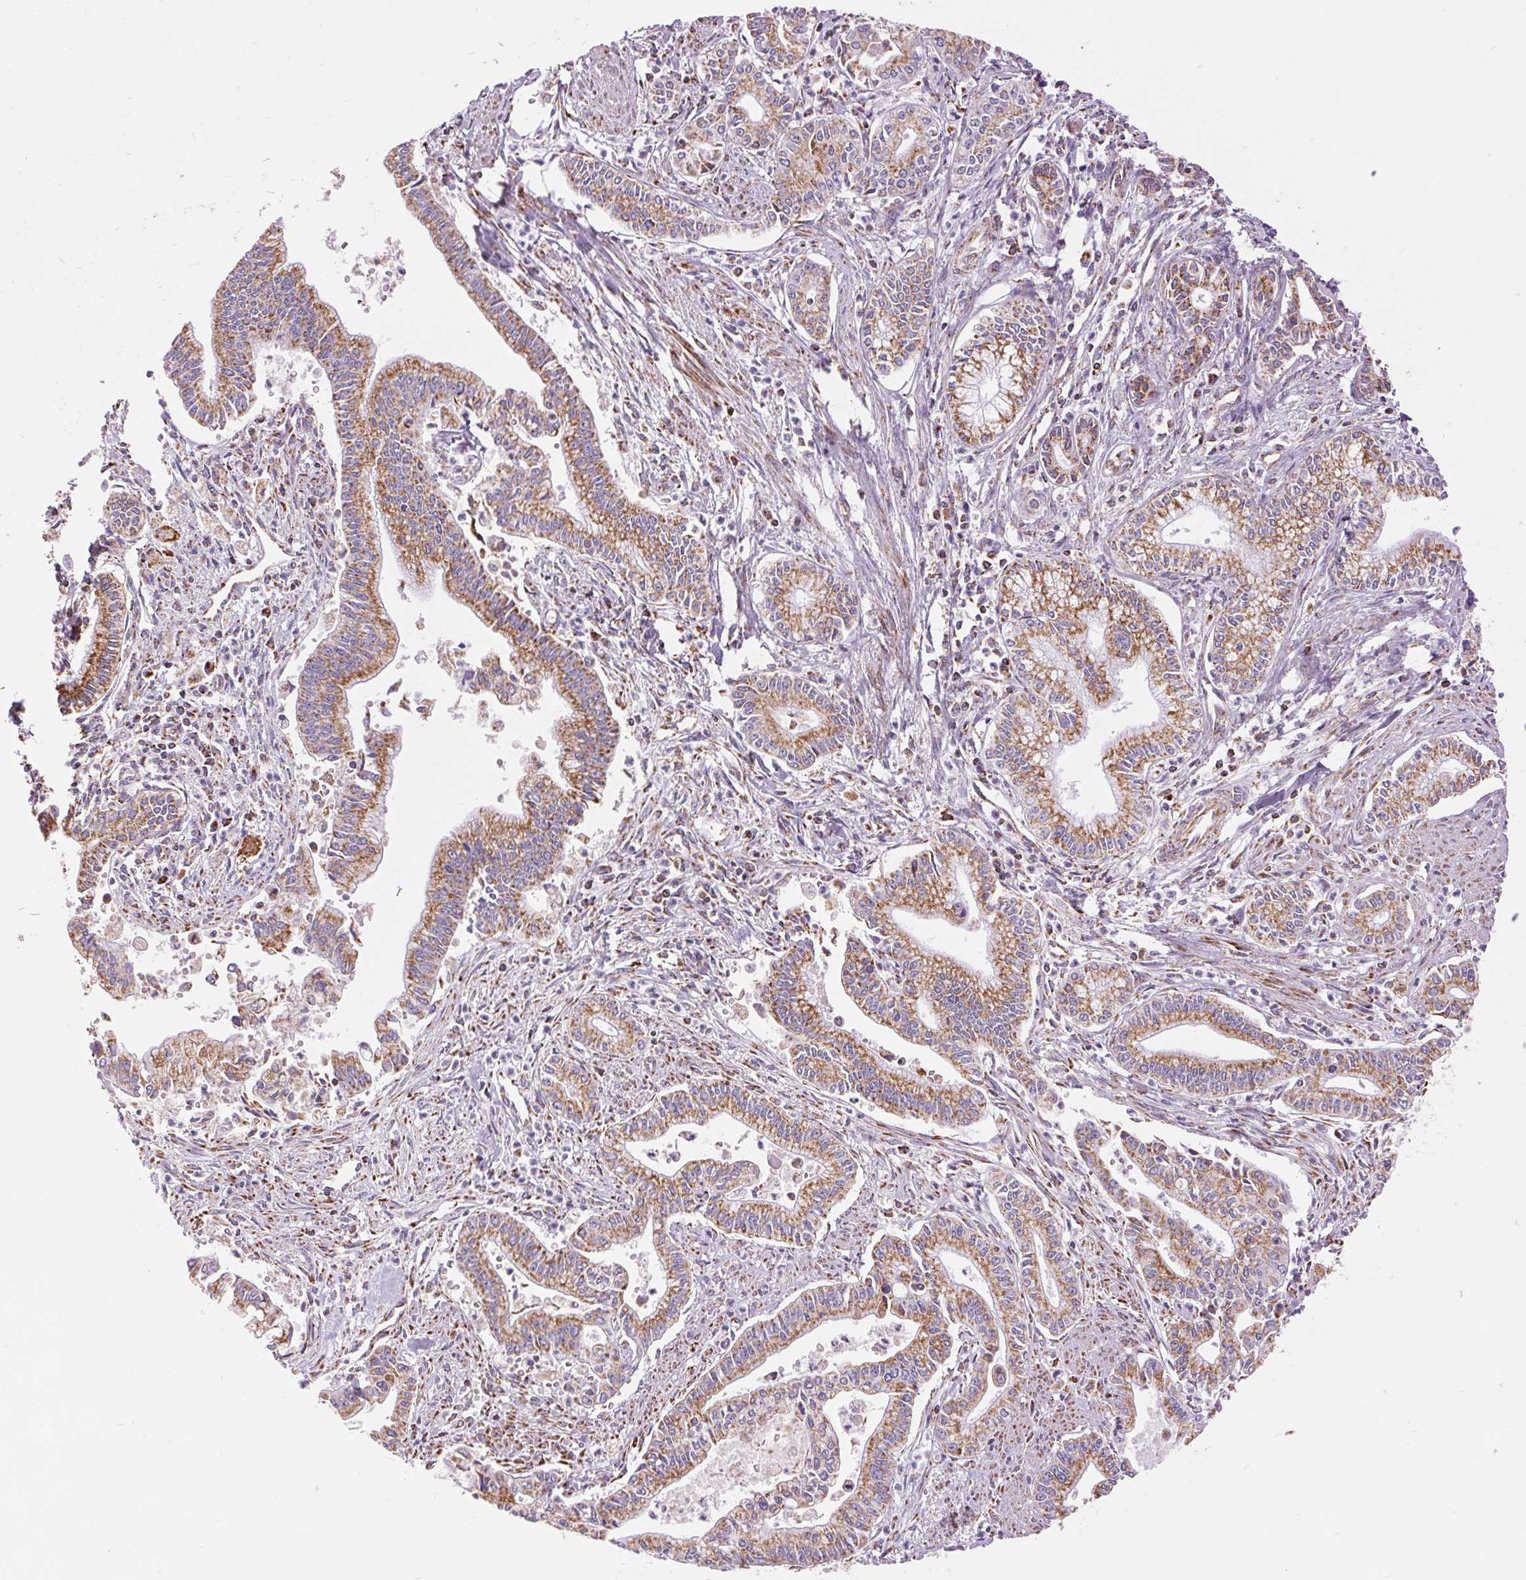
{"staining": {"intensity": "moderate", "quantity": ">75%", "location": "cytoplasmic/membranous"}, "tissue": "pancreatic cancer", "cell_type": "Tumor cells", "image_type": "cancer", "snomed": [{"axis": "morphology", "description": "Adenocarcinoma, NOS"}, {"axis": "topography", "description": "Pancreas"}], "caption": "Human pancreatic cancer (adenocarcinoma) stained with a brown dye exhibits moderate cytoplasmic/membranous positive positivity in approximately >75% of tumor cells.", "gene": "ATP5PB", "patient": {"sex": "female", "age": 65}}